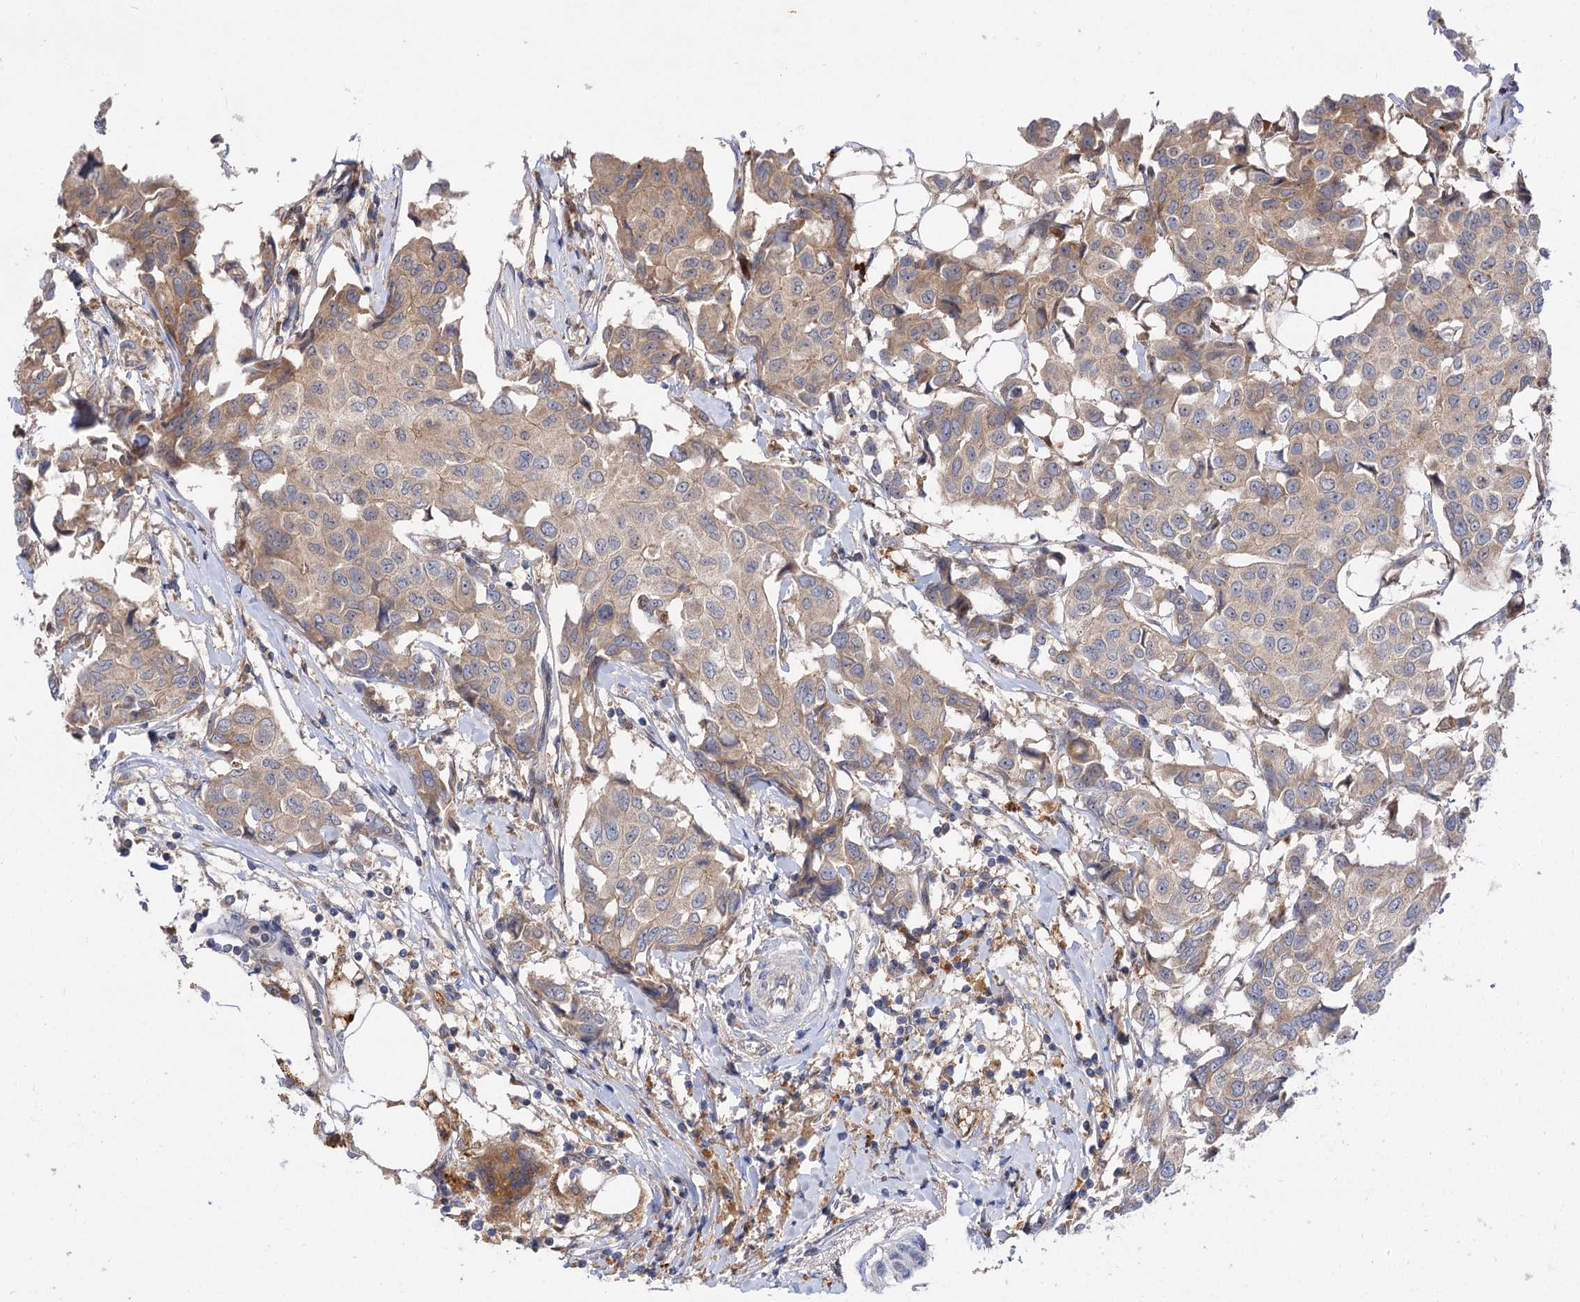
{"staining": {"intensity": "weak", "quantity": "<25%", "location": "cytoplasmic/membranous"}, "tissue": "breast cancer", "cell_type": "Tumor cells", "image_type": "cancer", "snomed": [{"axis": "morphology", "description": "Duct carcinoma"}, {"axis": "topography", "description": "Breast"}], "caption": "Image shows no protein staining in tumor cells of breast cancer tissue. The staining was performed using DAB (3,3'-diaminobenzidine) to visualize the protein expression in brown, while the nuclei were stained in blue with hematoxylin (Magnification: 20x).", "gene": "PATL1", "patient": {"sex": "female", "age": 80}}